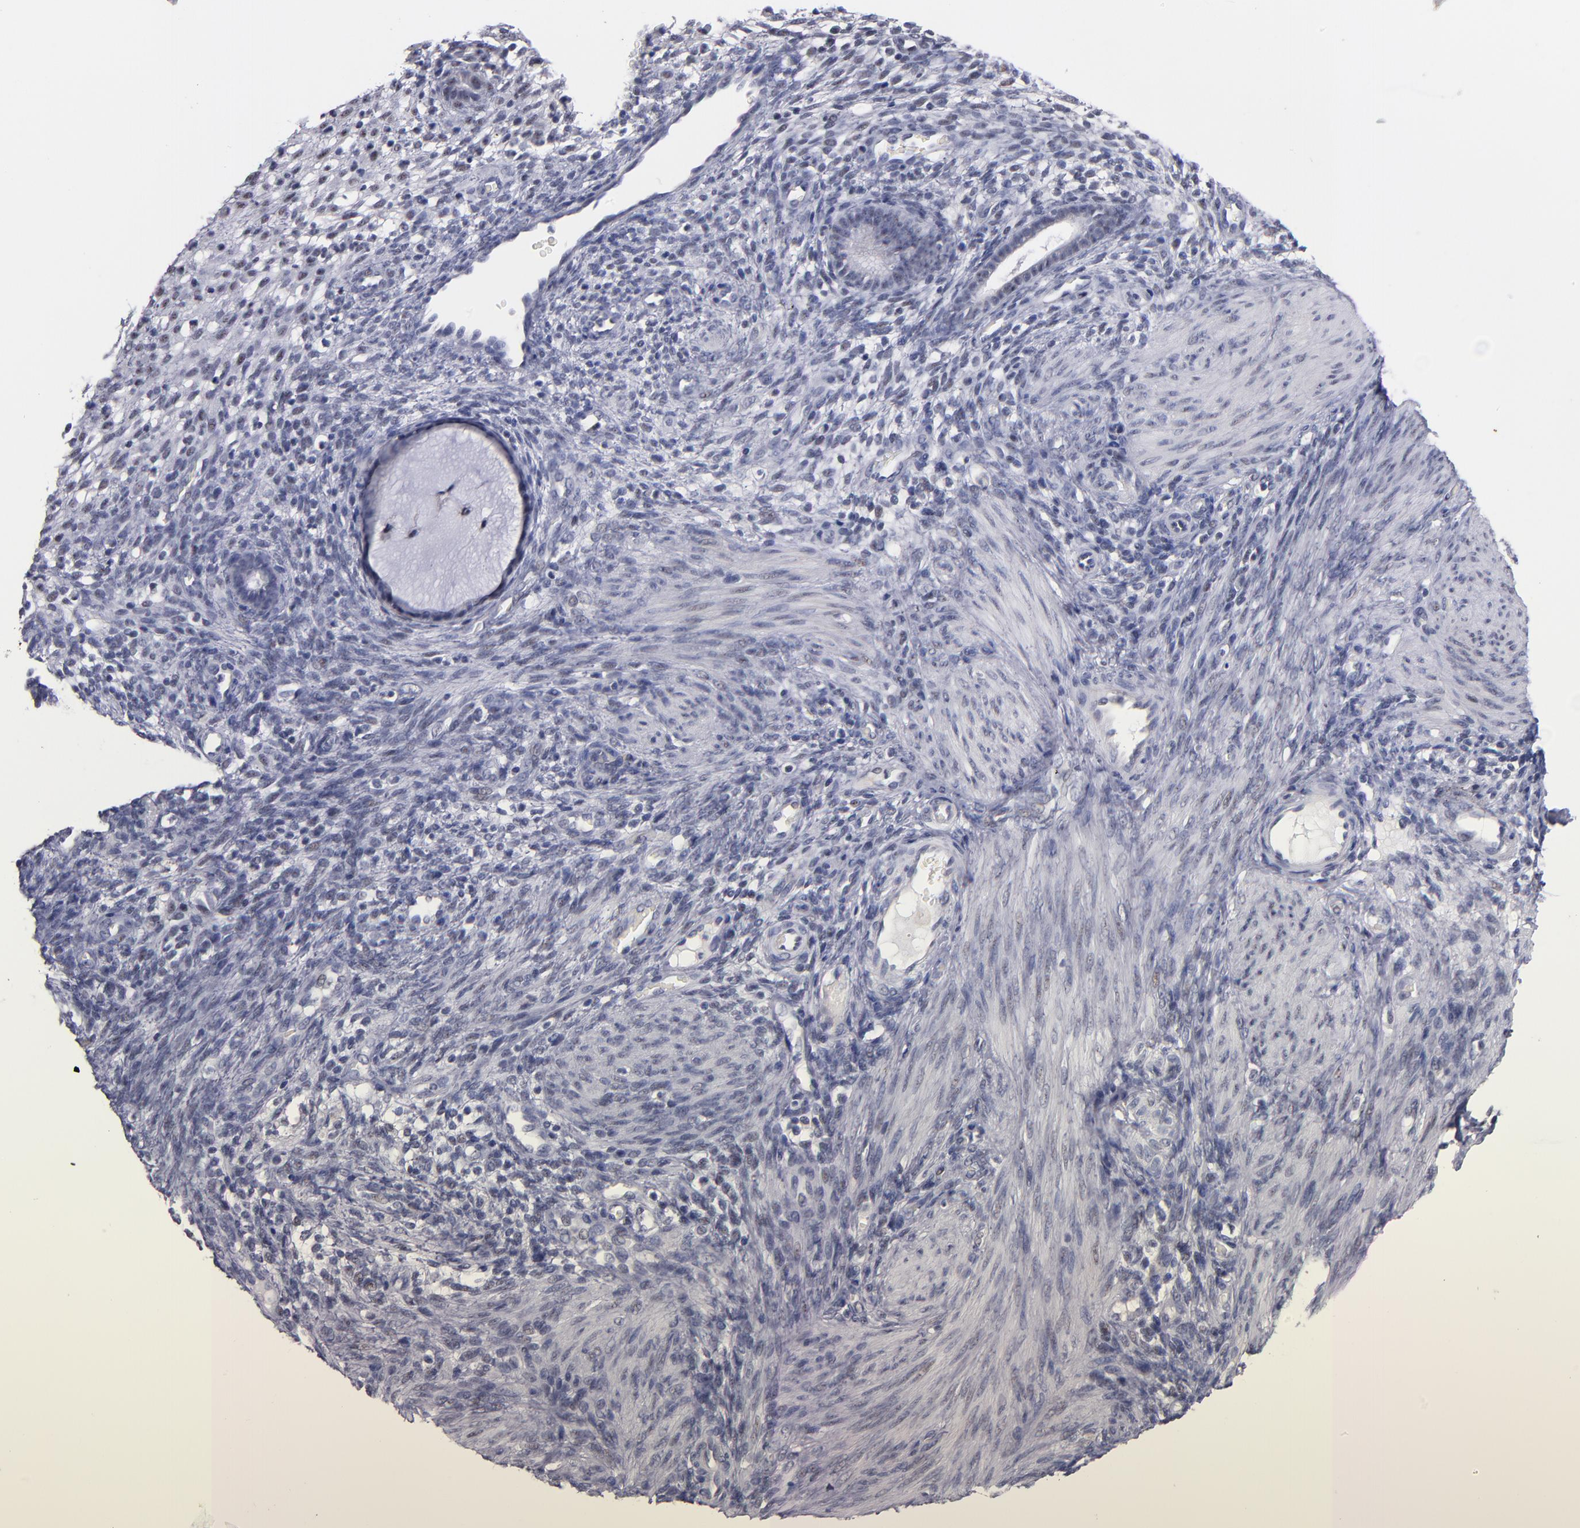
{"staining": {"intensity": "negative", "quantity": "none", "location": "none"}, "tissue": "endometrium", "cell_type": "Cells in endometrial stroma", "image_type": "normal", "snomed": [{"axis": "morphology", "description": "Normal tissue, NOS"}, {"axis": "topography", "description": "Endometrium"}], "caption": "An IHC photomicrograph of unremarkable endometrium is shown. There is no staining in cells in endometrial stroma of endometrium.", "gene": "RAF1", "patient": {"sex": "female", "age": 72}}